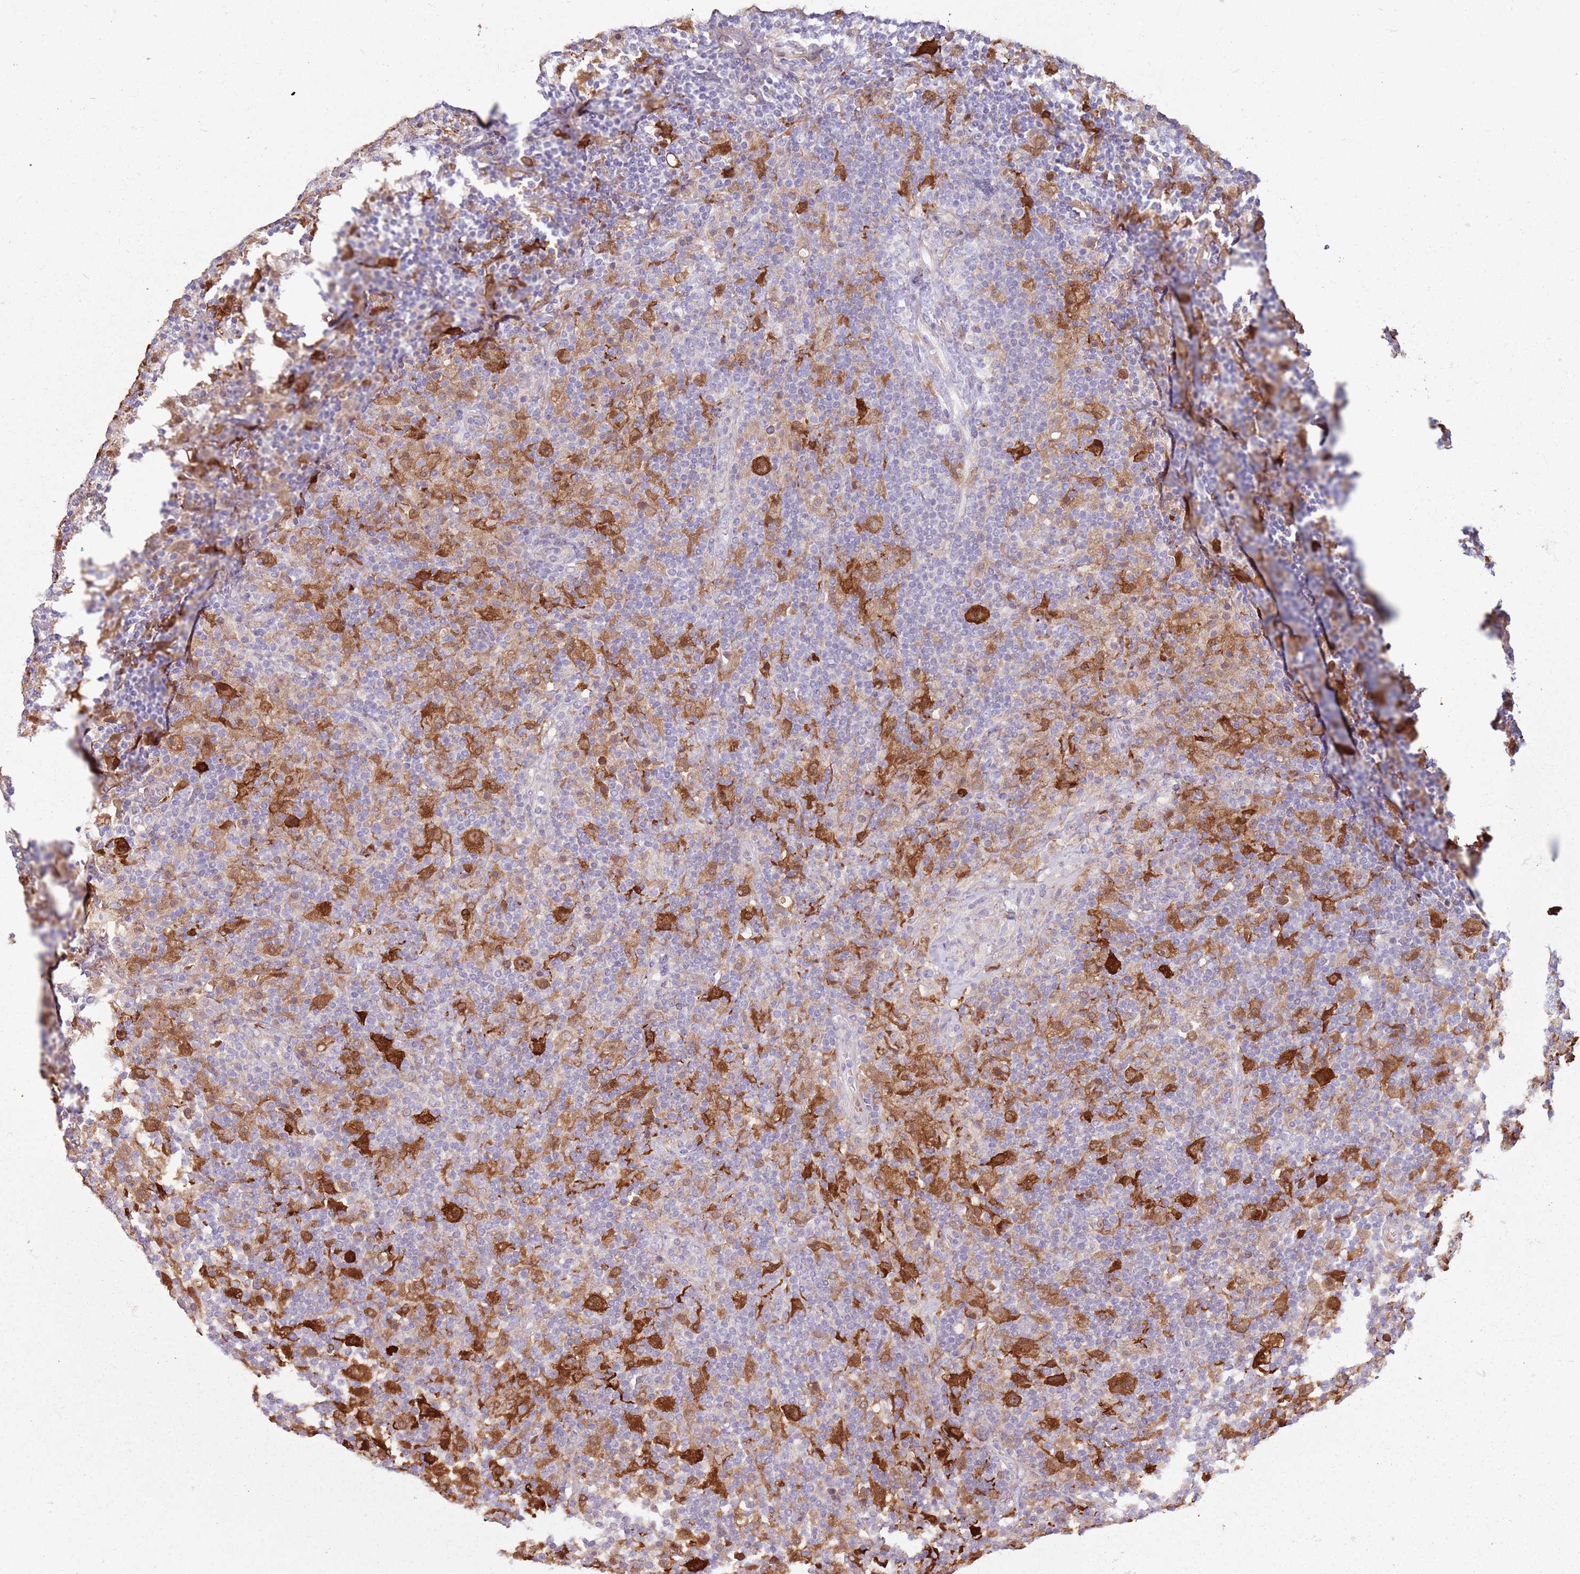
{"staining": {"intensity": "strong", "quantity": ">75%", "location": "cytoplasmic/membranous,nuclear"}, "tissue": "lymphoma", "cell_type": "Tumor cells", "image_type": "cancer", "snomed": [{"axis": "morphology", "description": "Hodgkin's disease, NOS"}, {"axis": "topography", "description": "Lymph node"}], "caption": "IHC (DAB (3,3'-diaminobenzidine)) staining of Hodgkin's disease reveals strong cytoplasmic/membranous and nuclear protein positivity in approximately >75% of tumor cells.", "gene": "CCDC150", "patient": {"sex": "male", "age": 70}}